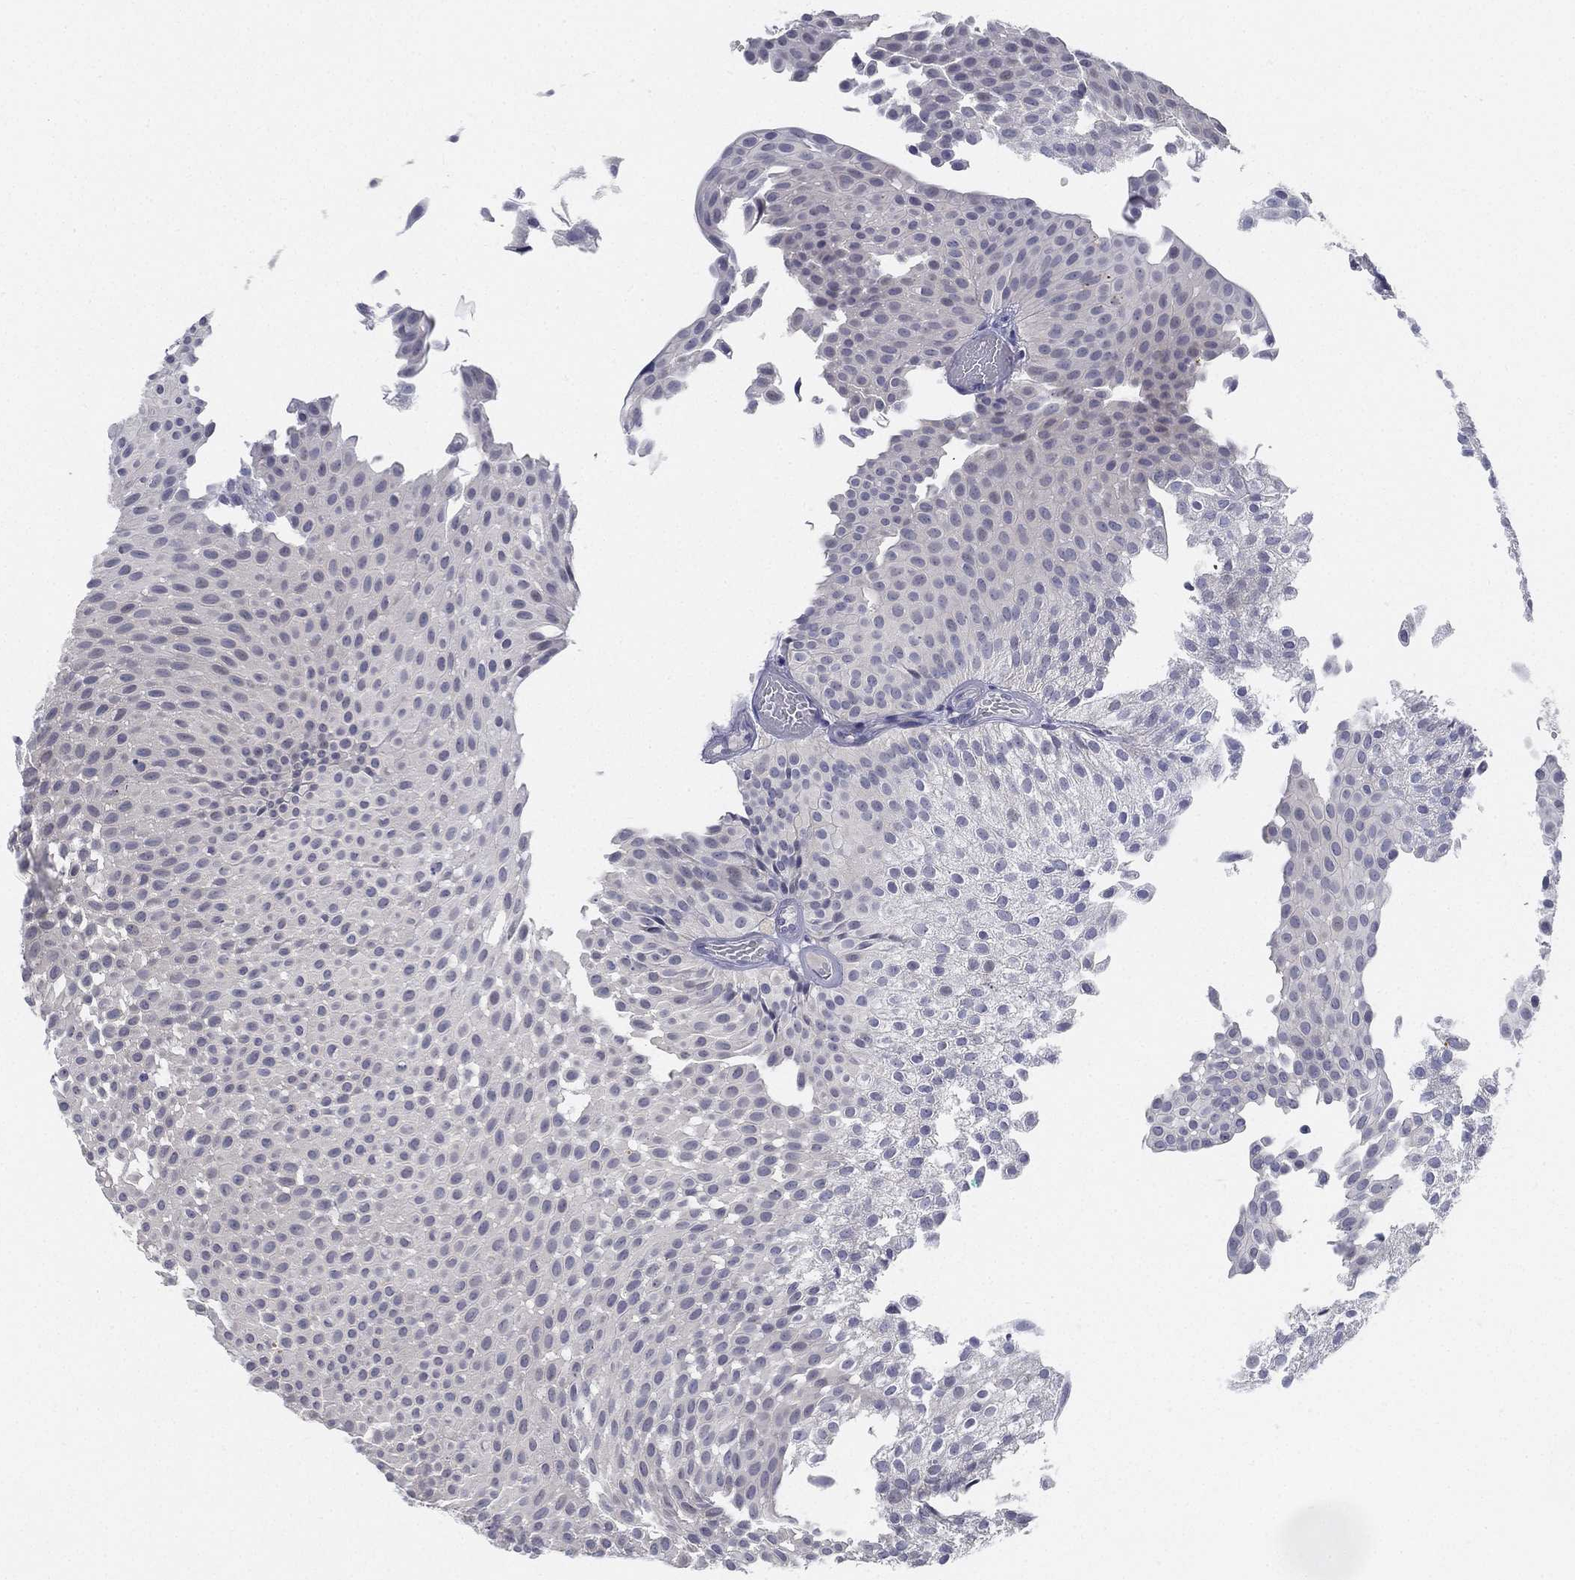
{"staining": {"intensity": "negative", "quantity": "none", "location": "none"}, "tissue": "urothelial cancer", "cell_type": "Tumor cells", "image_type": "cancer", "snomed": [{"axis": "morphology", "description": "Urothelial carcinoma, Low grade"}, {"axis": "topography", "description": "Urinary bladder"}], "caption": "Tumor cells are negative for protein expression in human urothelial cancer.", "gene": "C5orf46", "patient": {"sex": "male", "age": 64}}